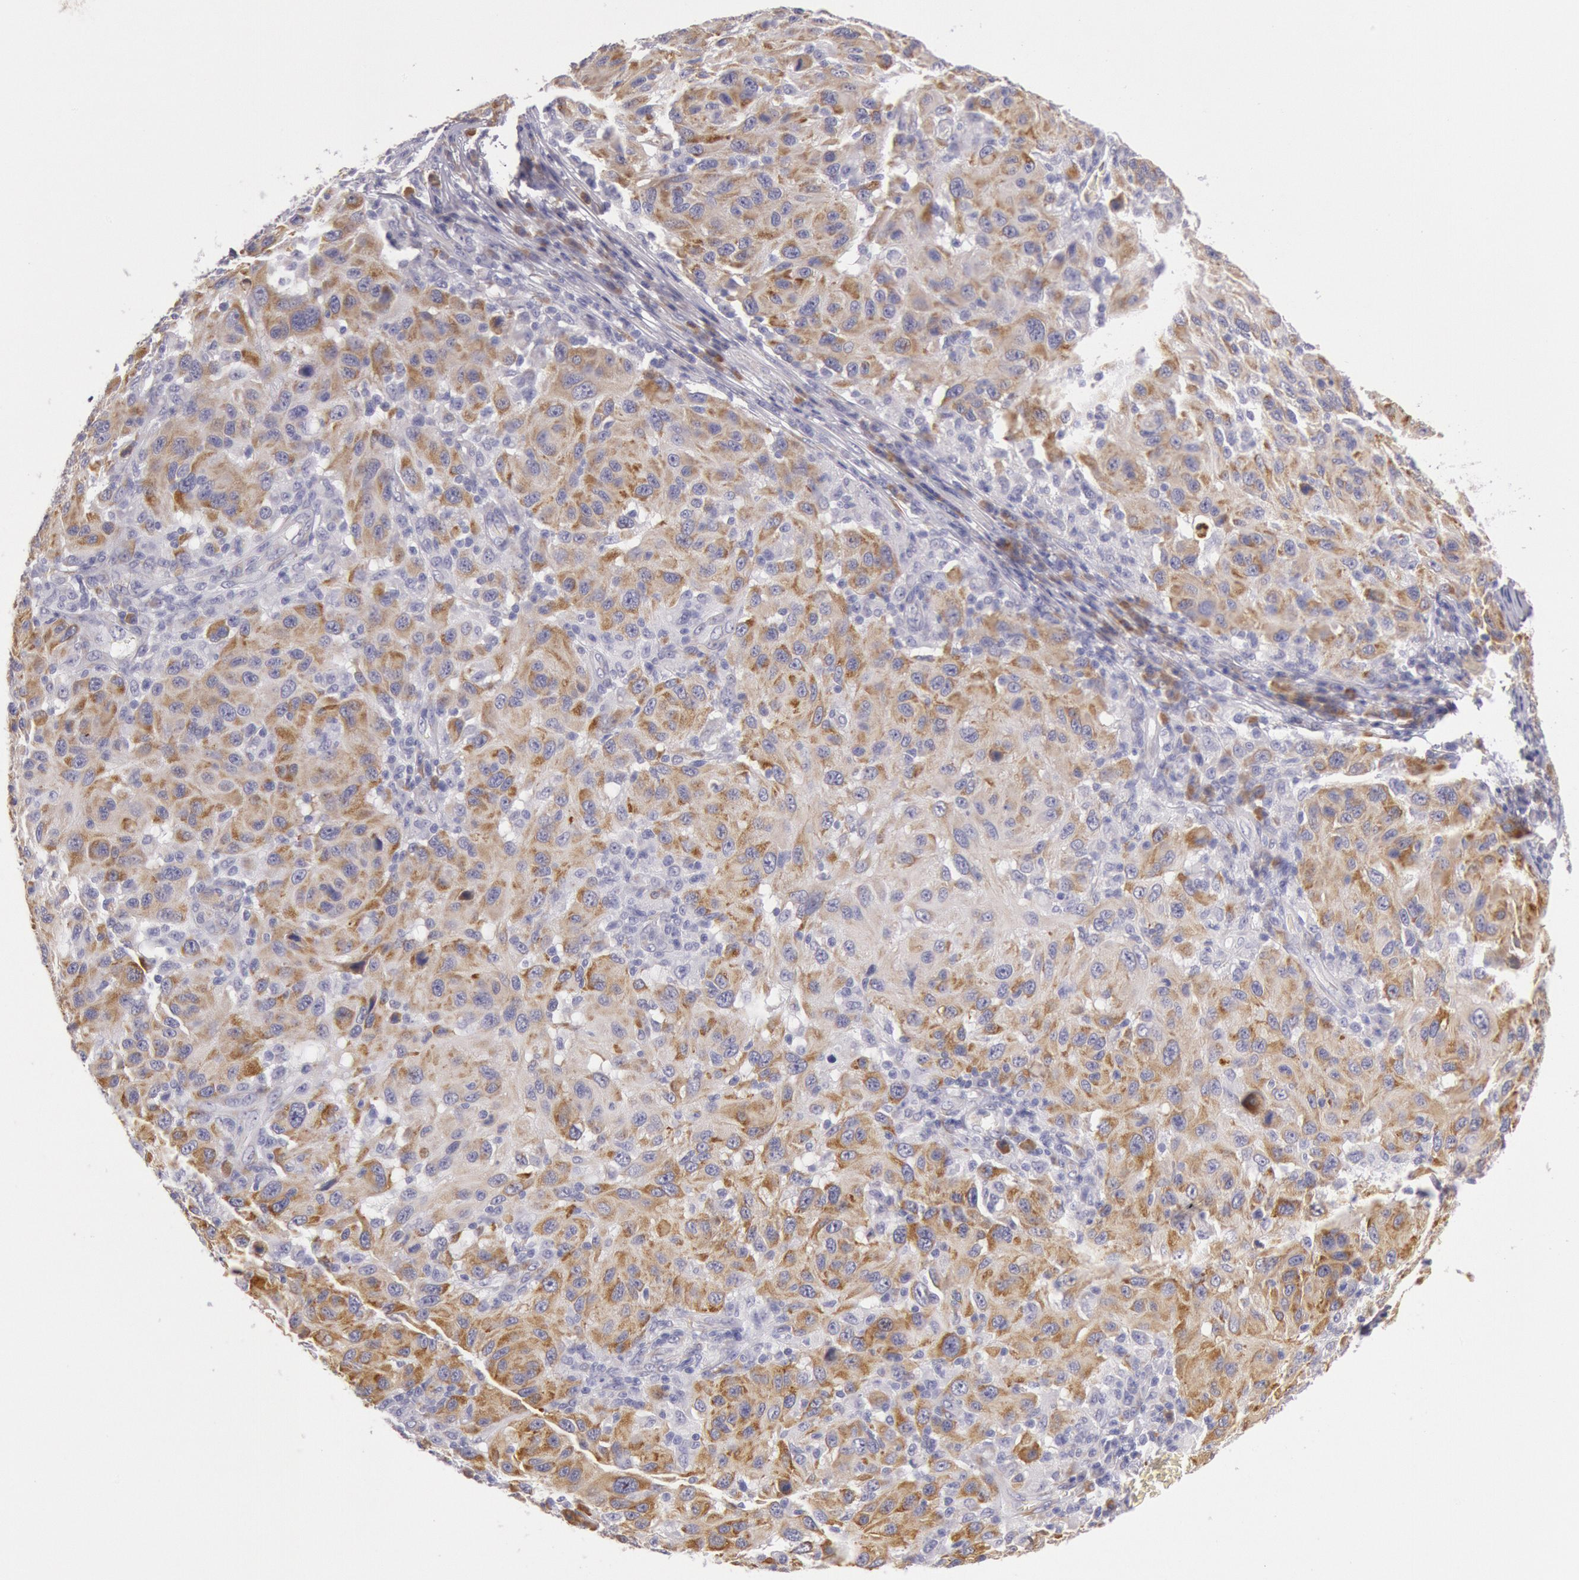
{"staining": {"intensity": "moderate", "quantity": ">75%", "location": "cytoplasmic/membranous"}, "tissue": "melanoma", "cell_type": "Tumor cells", "image_type": "cancer", "snomed": [{"axis": "morphology", "description": "Malignant melanoma, NOS"}, {"axis": "topography", "description": "Skin"}], "caption": "DAB immunohistochemical staining of human melanoma exhibits moderate cytoplasmic/membranous protein expression in about >75% of tumor cells. Using DAB (3,3'-diaminobenzidine) (brown) and hematoxylin (blue) stains, captured at high magnification using brightfield microscopy.", "gene": "CIDEB", "patient": {"sex": "female", "age": 77}}